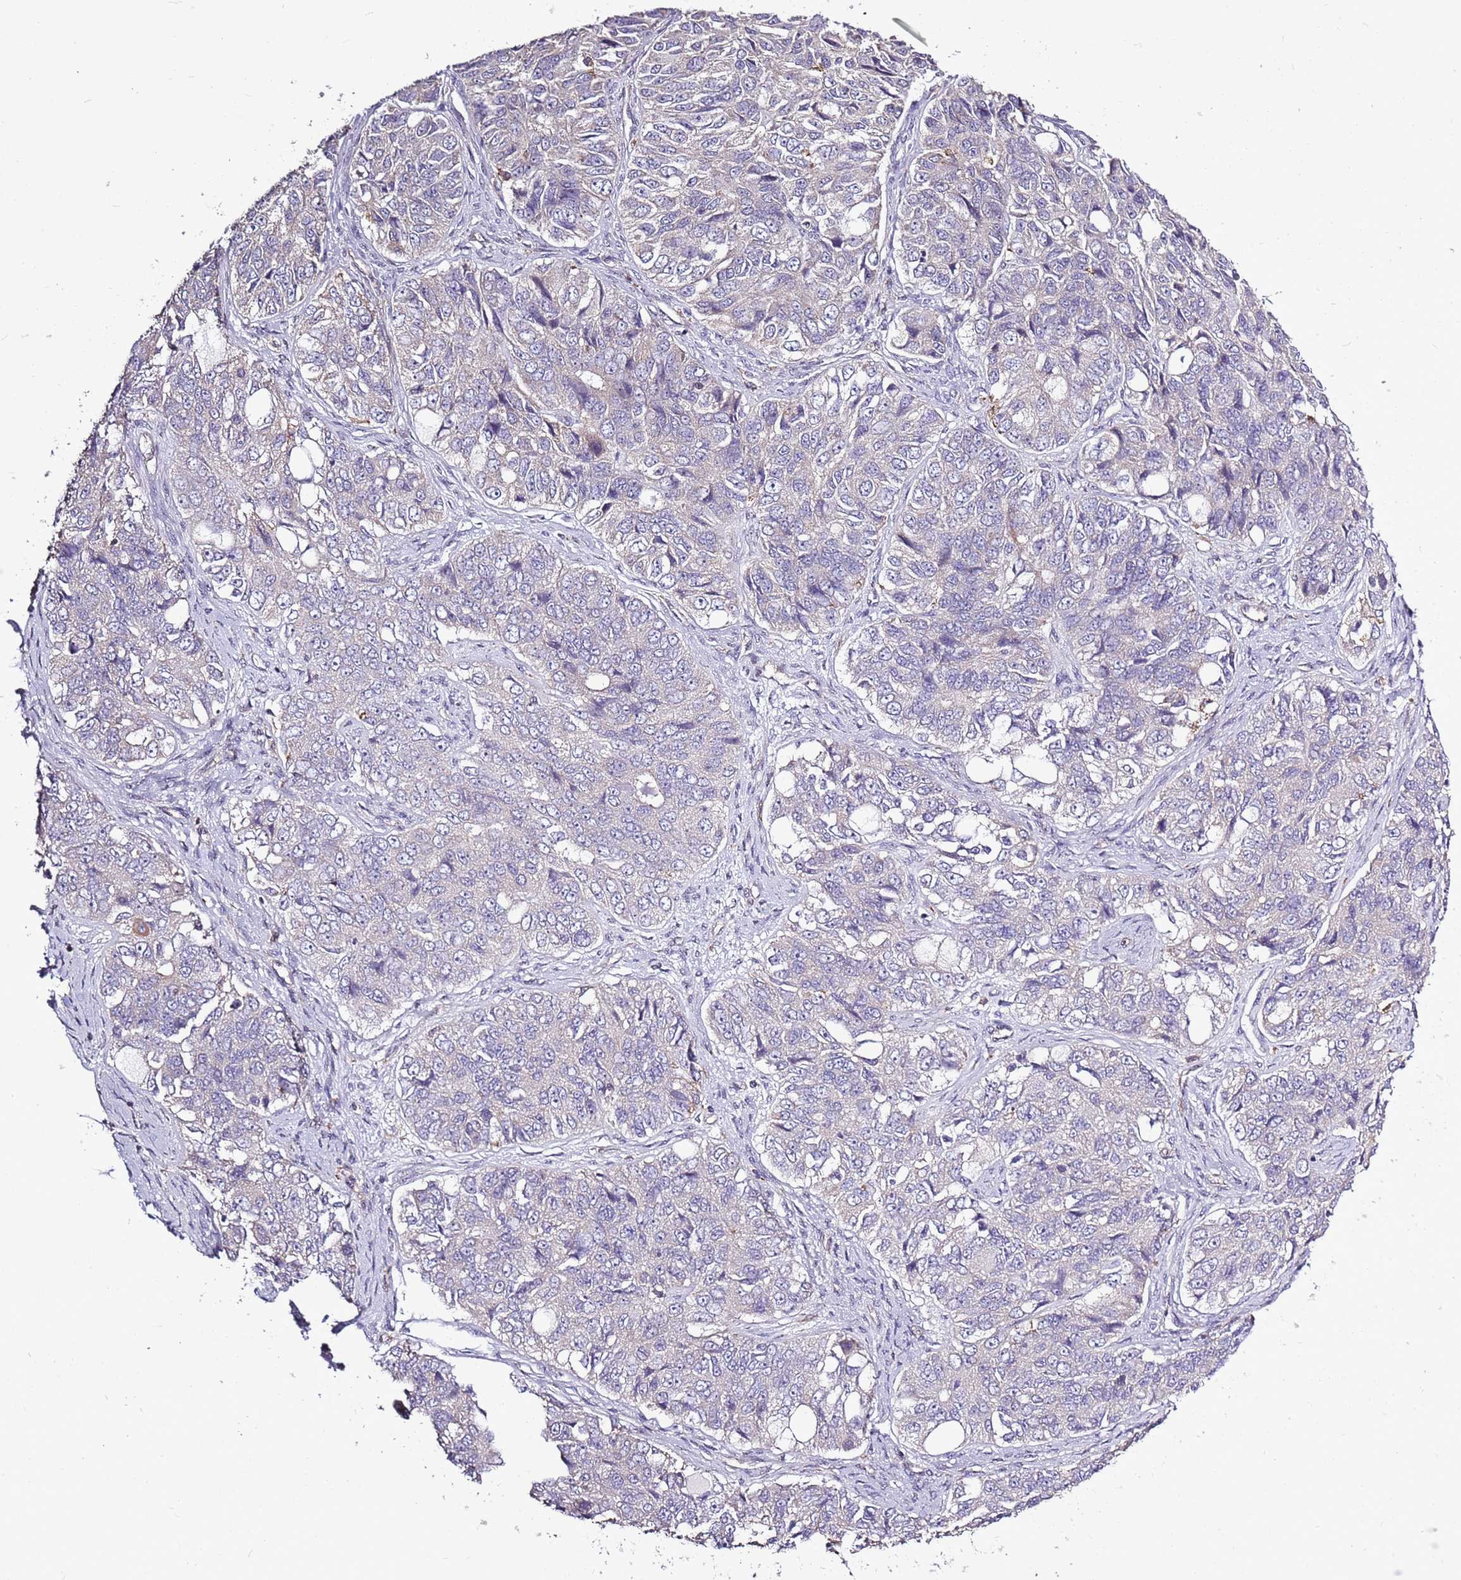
{"staining": {"intensity": "negative", "quantity": "none", "location": "none"}, "tissue": "ovarian cancer", "cell_type": "Tumor cells", "image_type": "cancer", "snomed": [{"axis": "morphology", "description": "Carcinoma, endometroid"}, {"axis": "topography", "description": "Ovary"}], "caption": "DAB immunohistochemical staining of ovarian cancer (endometroid carcinoma) exhibits no significant expression in tumor cells.", "gene": "CAPN9", "patient": {"sex": "female", "age": 51}}